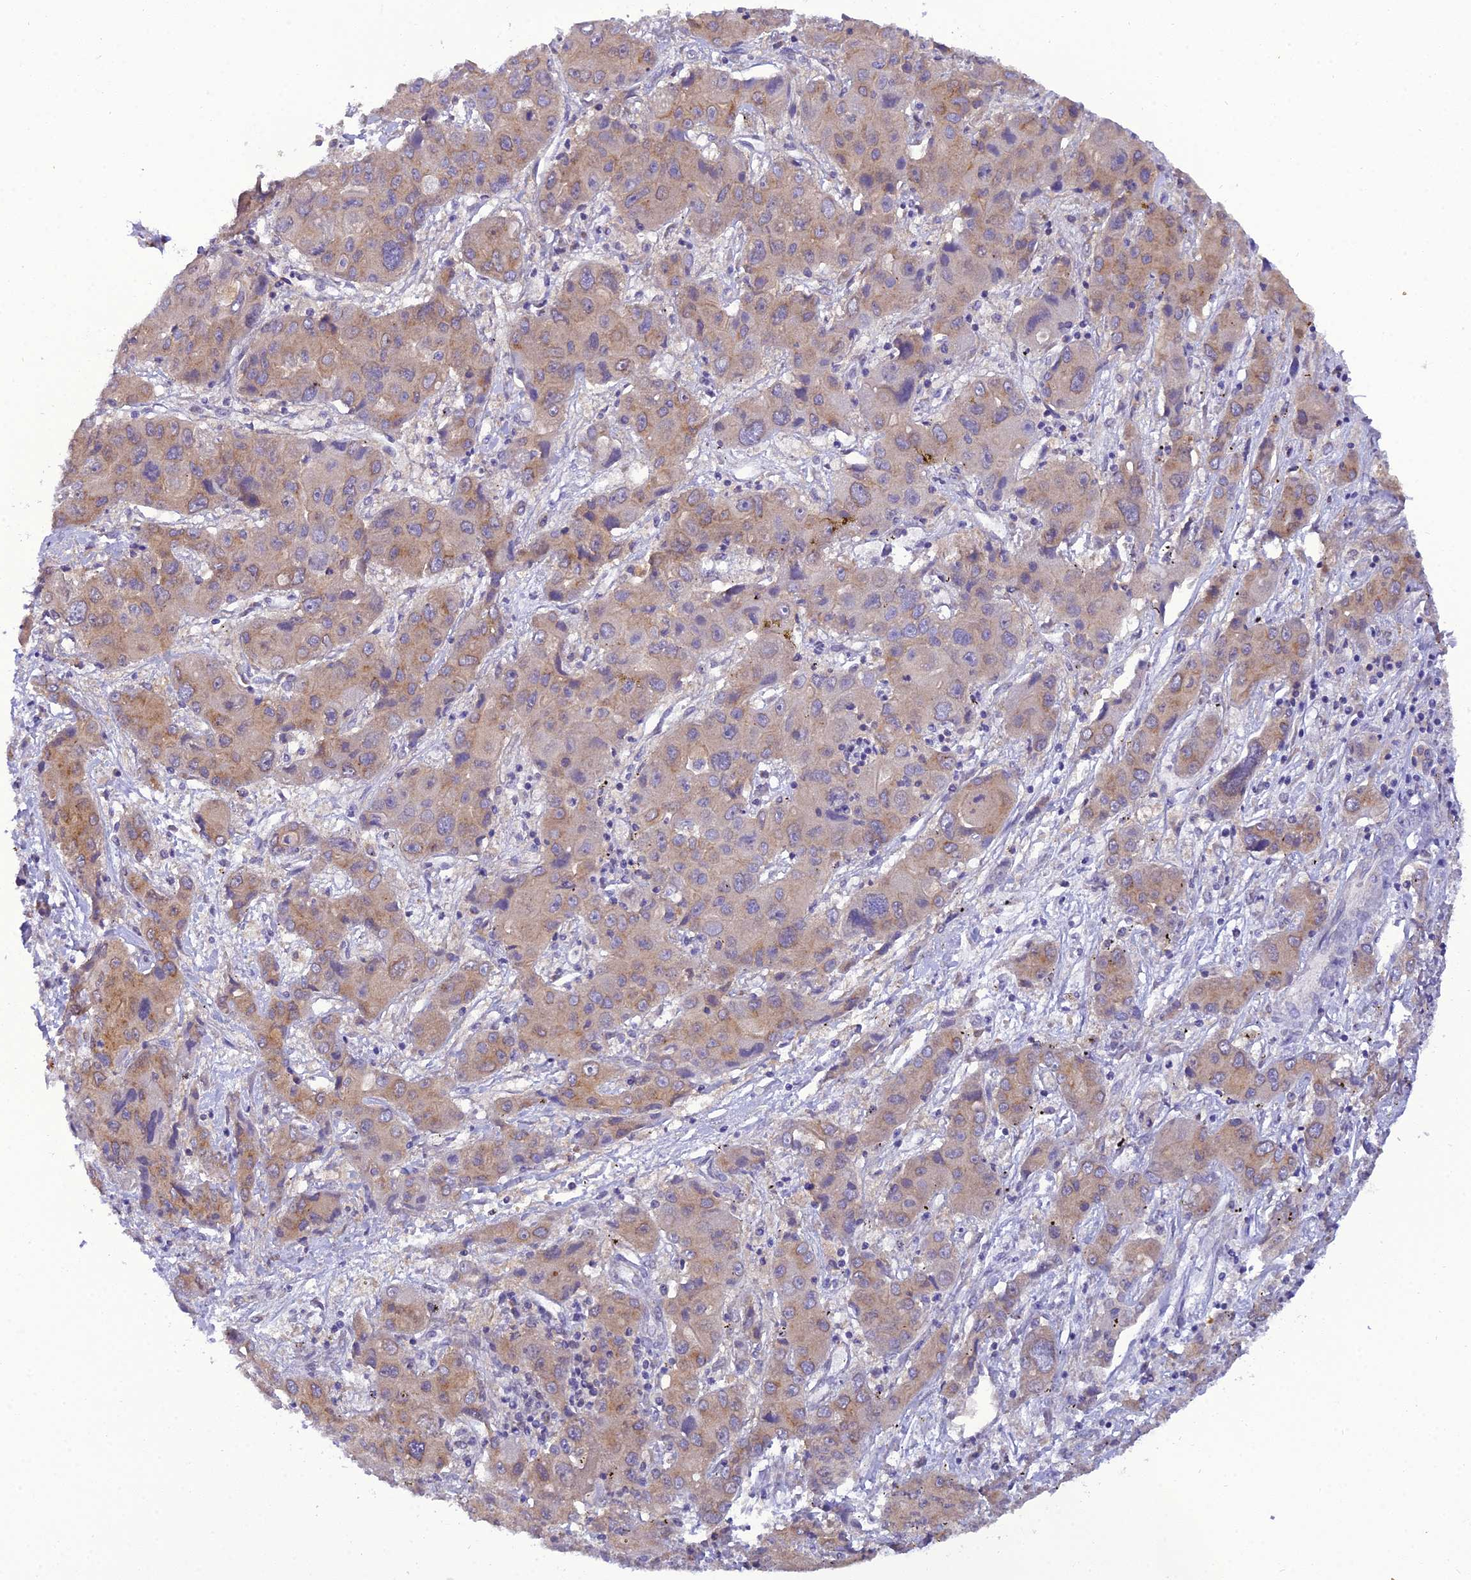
{"staining": {"intensity": "weak", "quantity": ">75%", "location": "cytoplasmic/membranous"}, "tissue": "liver cancer", "cell_type": "Tumor cells", "image_type": "cancer", "snomed": [{"axis": "morphology", "description": "Cholangiocarcinoma"}, {"axis": "topography", "description": "Liver"}], "caption": "This is an image of immunohistochemistry staining of cholangiocarcinoma (liver), which shows weak positivity in the cytoplasmic/membranous of tumor cells.", "gene": "GOLPH3", "patient": {"sex": "male", "age": 67}}